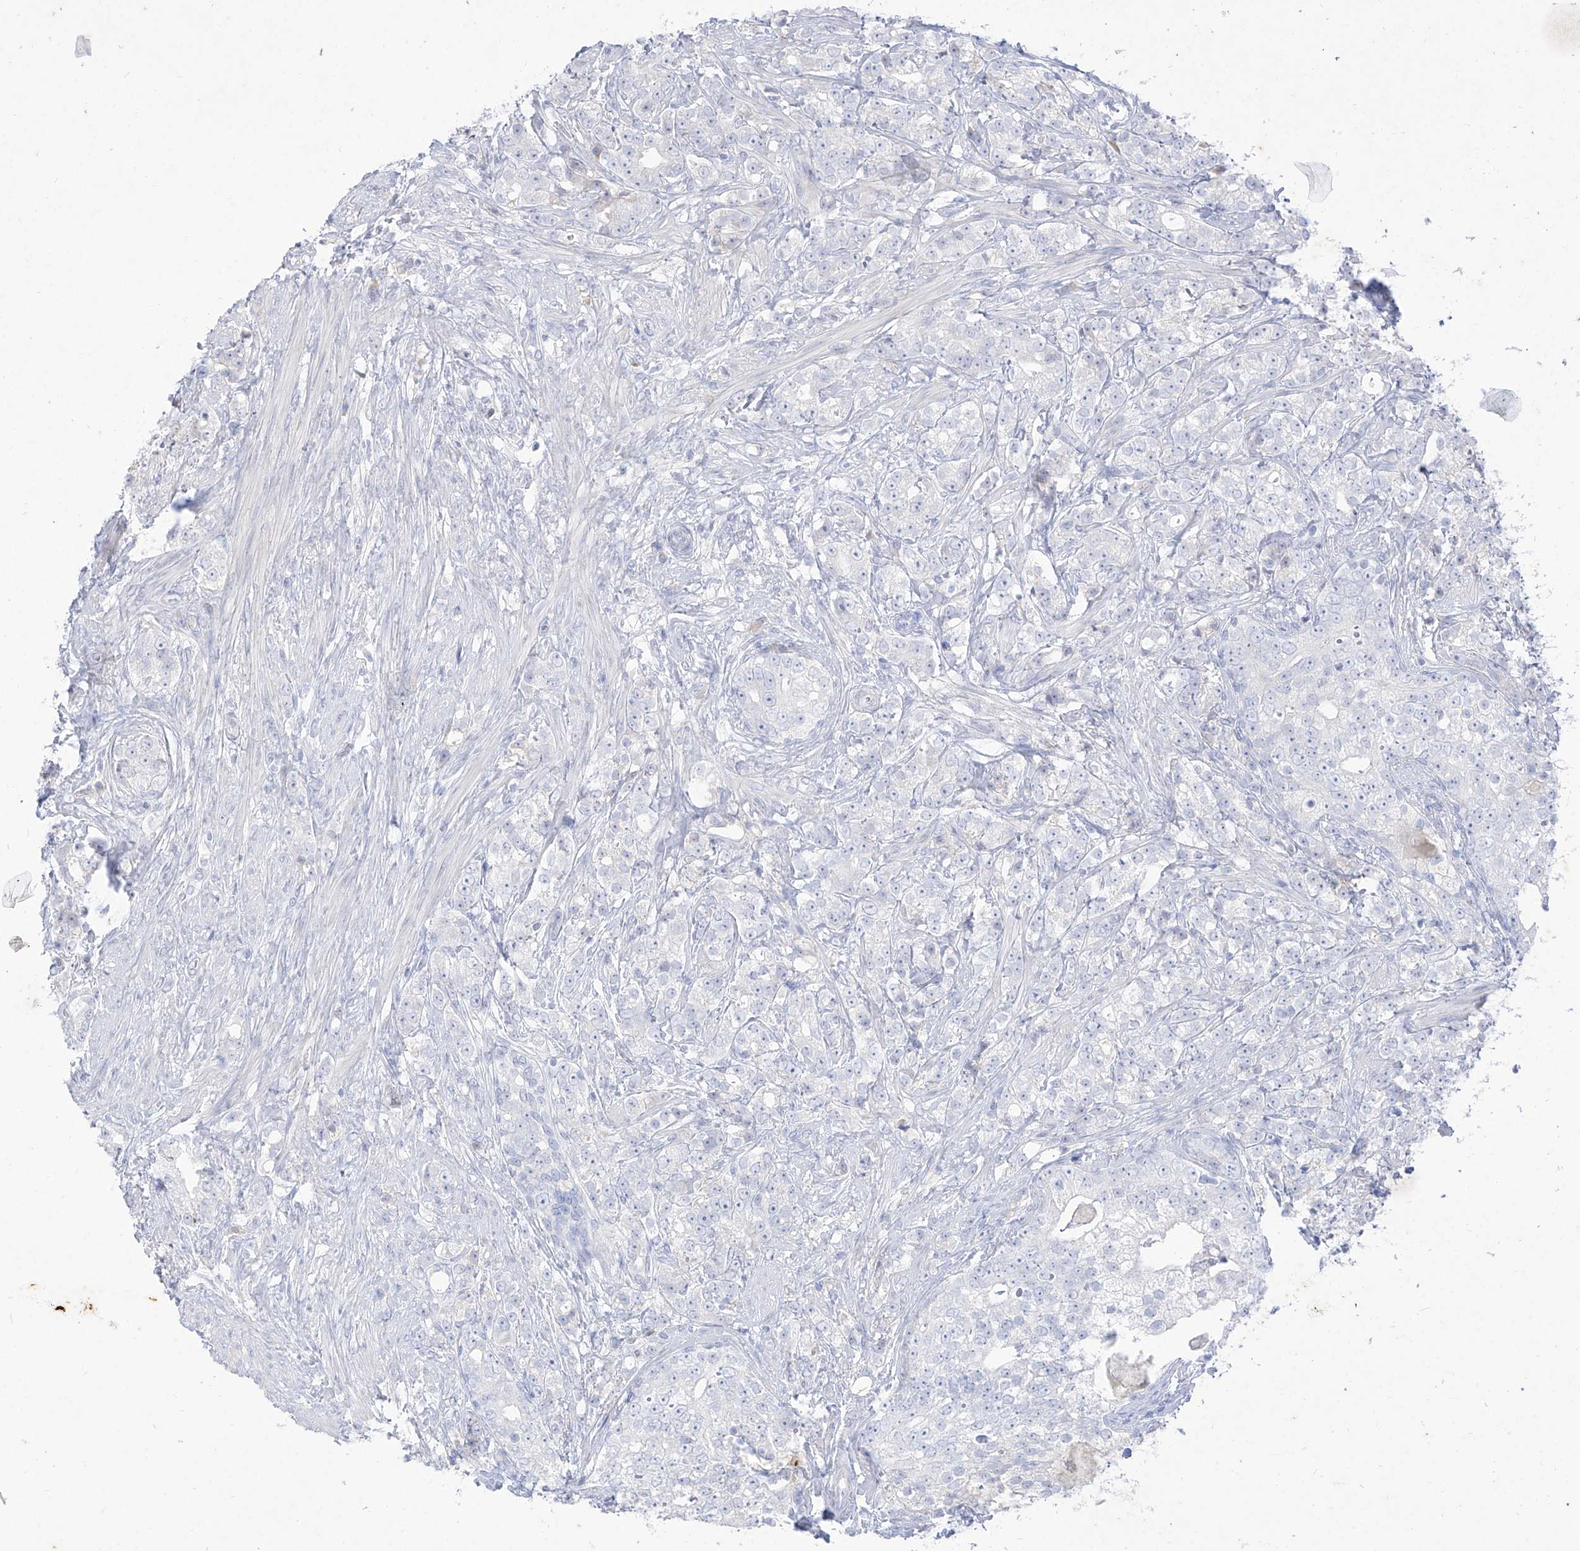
{"staining": {"intensity": "negative", "quantity": "none", "location": "none"}, "tissue": "prostate cancer", "cell_type": "Tumor cells", "image_type": "cancer", "snomed": [{"axis": "morphology", "description": "Adenocarcinoma, High grade"}, {"axis": "topography", "description": "Prostate"}], "caption": "Prostate cancer (adenocarcinoma (high-grade)) was stained to show a protein in brown. There is no significant positivity in tumor cells.", "gene": "TGM4", "patient": {"sex": "male", "age": 69}}